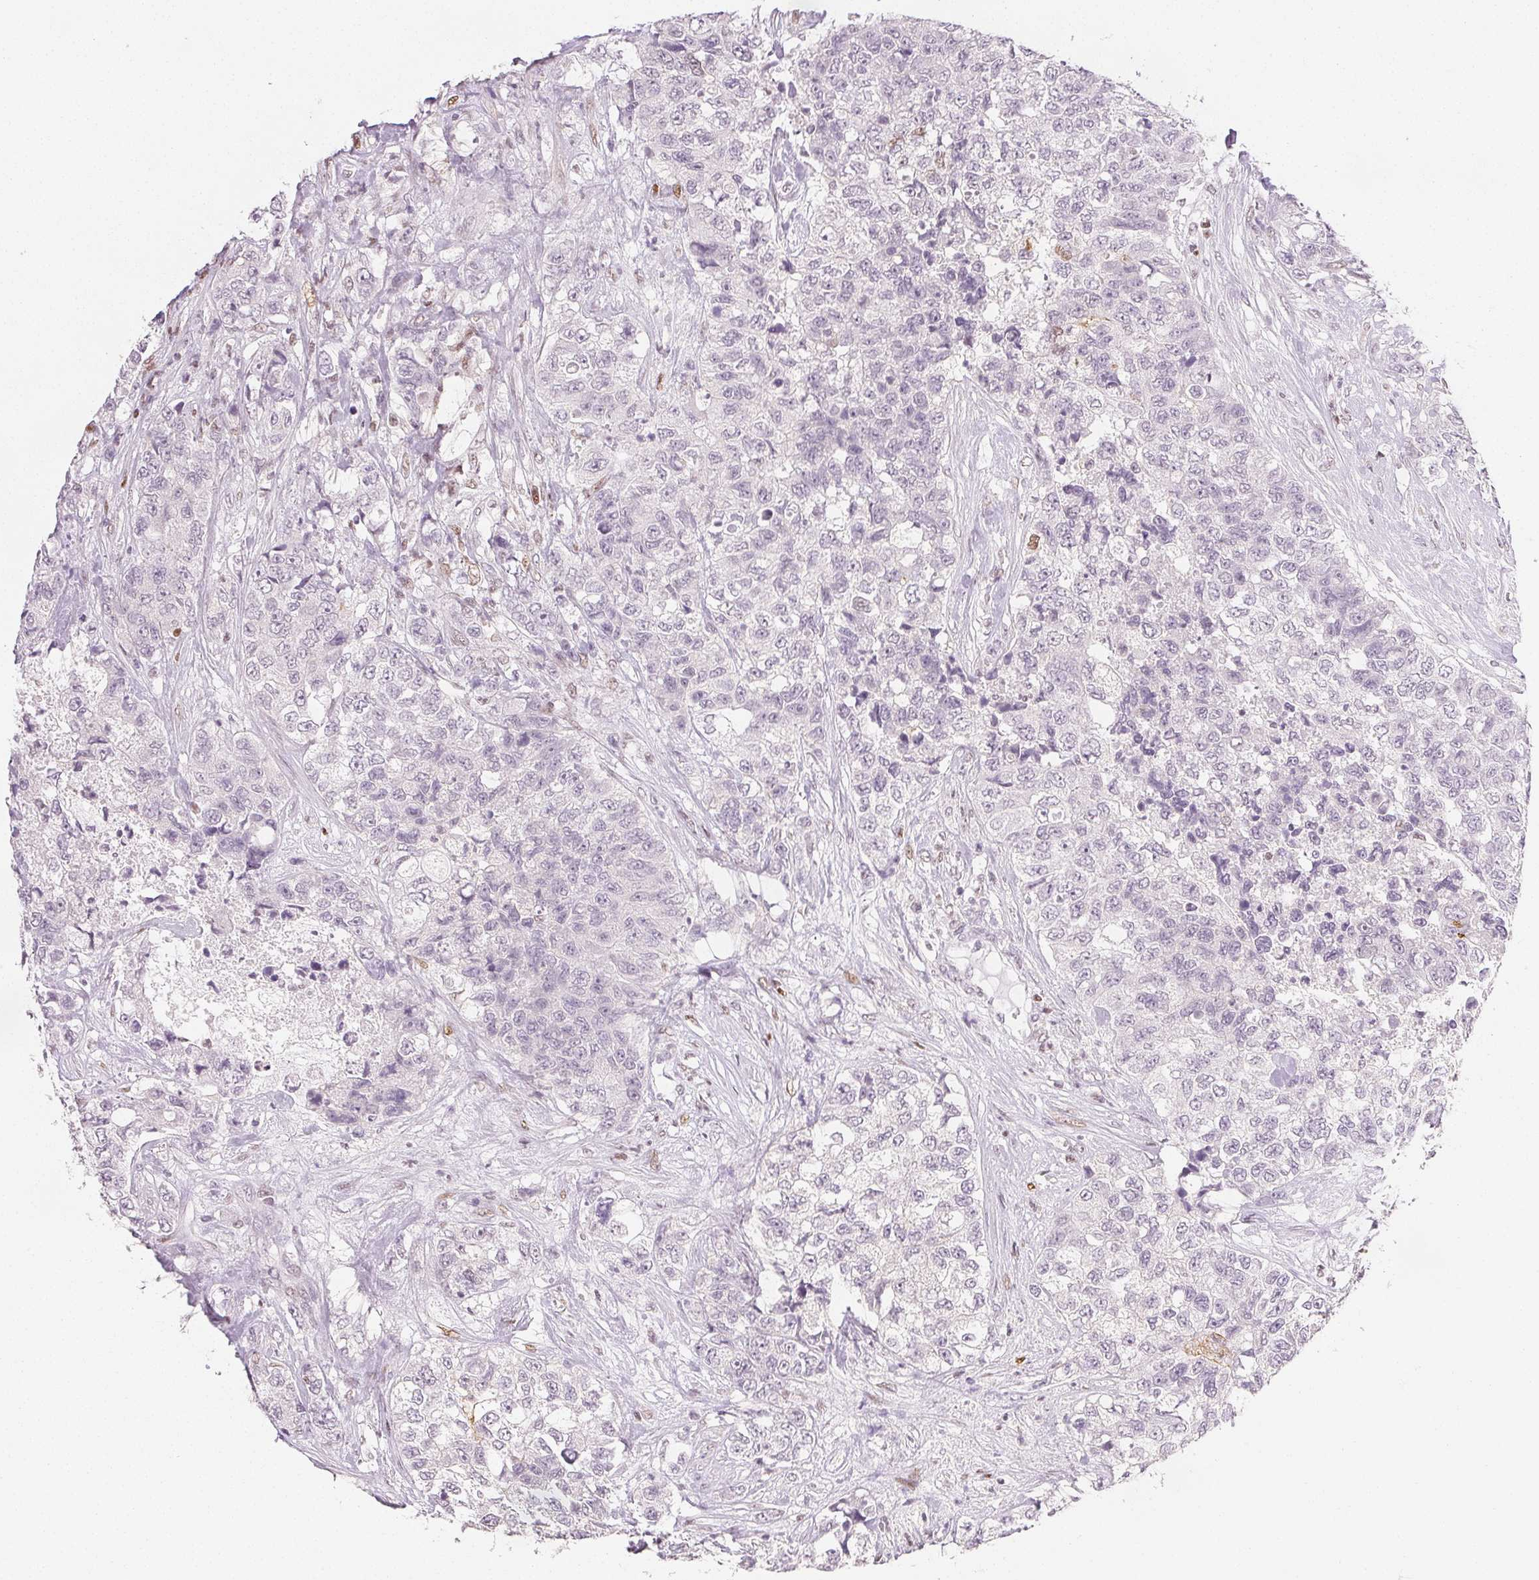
{"staining": {"intensity": "negative", "quantity": "none", "location": "none"}, "tissue": "urothelial cancer", "cell_type": "Tumor cells", "image_type": "cancer", "snomed": [{"axis": "morphology", "description": "Urothelial carcinoma, High grade"}, {"axis": "topography", "description": "Urinary bladder"}], "caption": "This is an immunohistochemistry micrograph of urothelial cancer. There is no expression in tumor cells.", "gene": "RUNX2", "patient": {"sex": "female", "age": 78}}